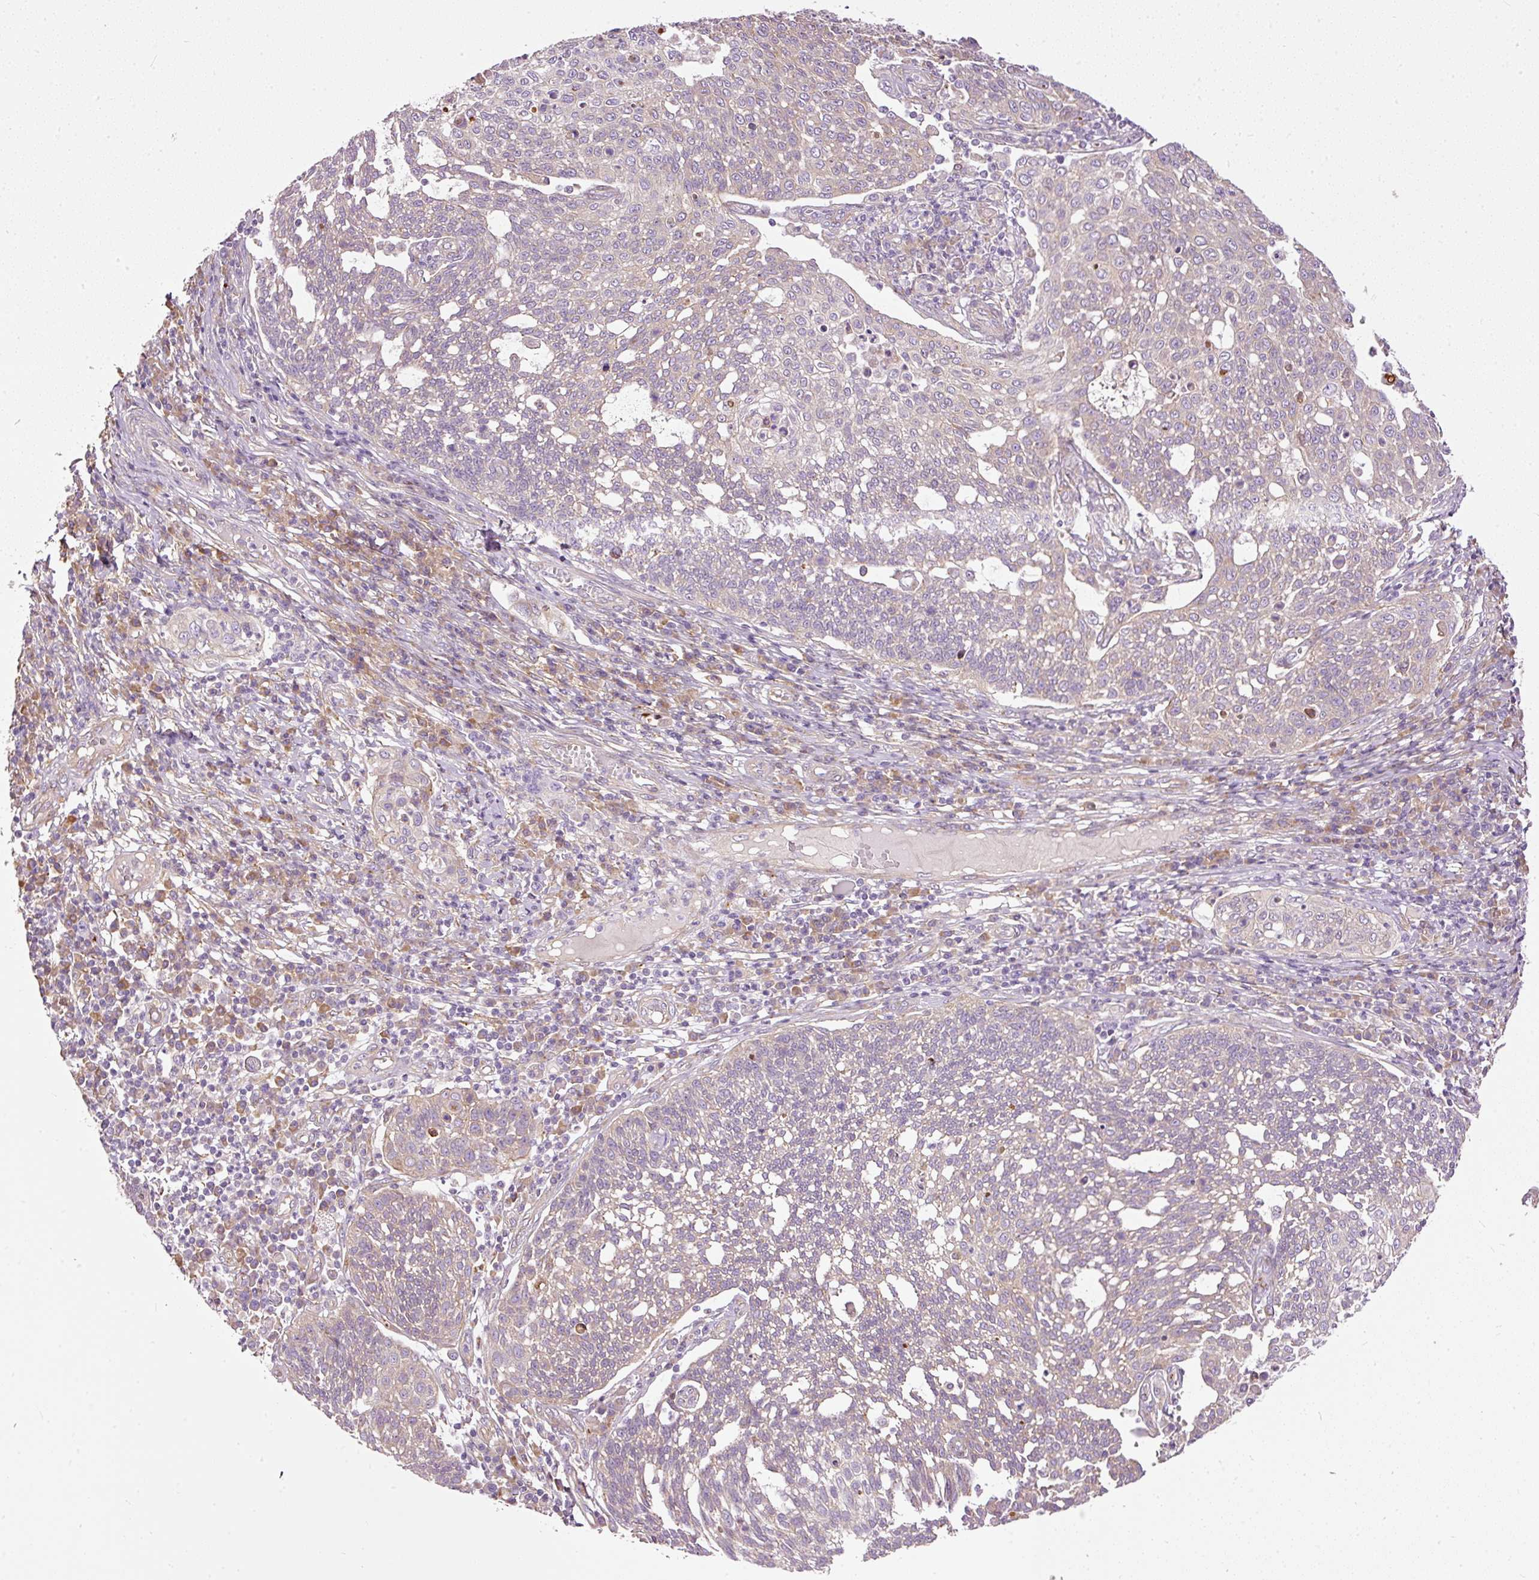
{"staining": {"intensity": "negative", "quantity": "none", "location": "none"}, "tissue": "cervical cancer", "cell_type": "Tumor cells", "image_type": "cancer", "snomed": [{"axis": "morphology", "description": "Squamous cell carcinoma, NOS"}, {"axis": "topography", "description": "Cervix"}], "caption": "Image shows no protein staining in tumor cells of cervical cancer (squamous cell carcinoma) tissue.", "gene": "PAQR9", "patient": {"sex": "female", "age": 34}}